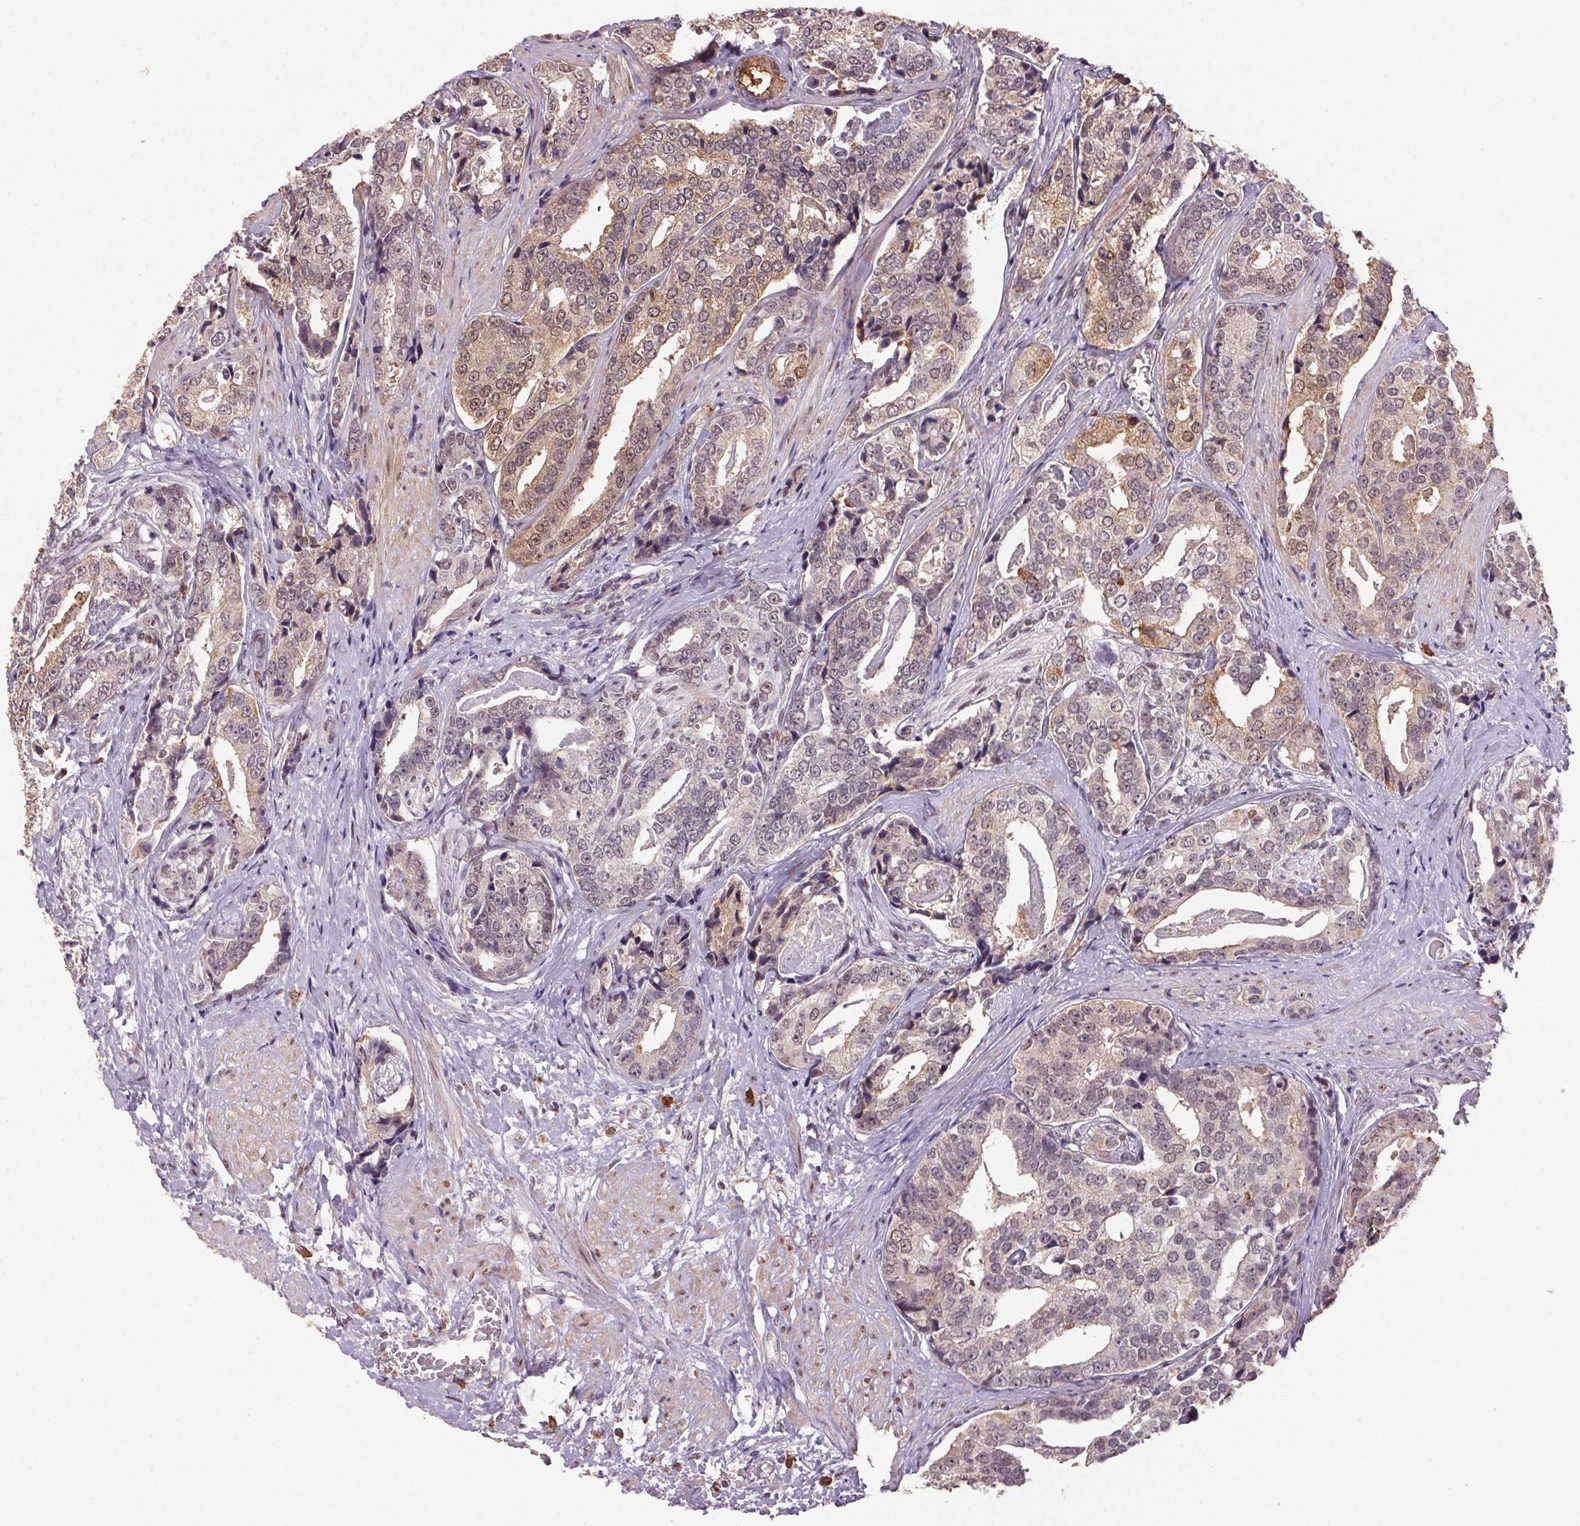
{"staining": {"intensity": "moderate", "quantity": "<25%", "location": "cytoplasmic/membranous"}, "tissue": "prostate cancer", "cell_type": "Tumor cells", "image_type": "cancer", "snomed": [{"axis": "morphology", "description": "Adenocarcinoma, High grade"}, {"axis": "topography", "description": "Prostate"}], "caption": "Approximately <25% of tumor cells in human prostate cancer reveal moderate cytoplasmic/membranous protein positivity as visualized by brown immunohistochemical staining.", "gene": "ZBTB4", "patient": {"sex": "male", "age": 71}}